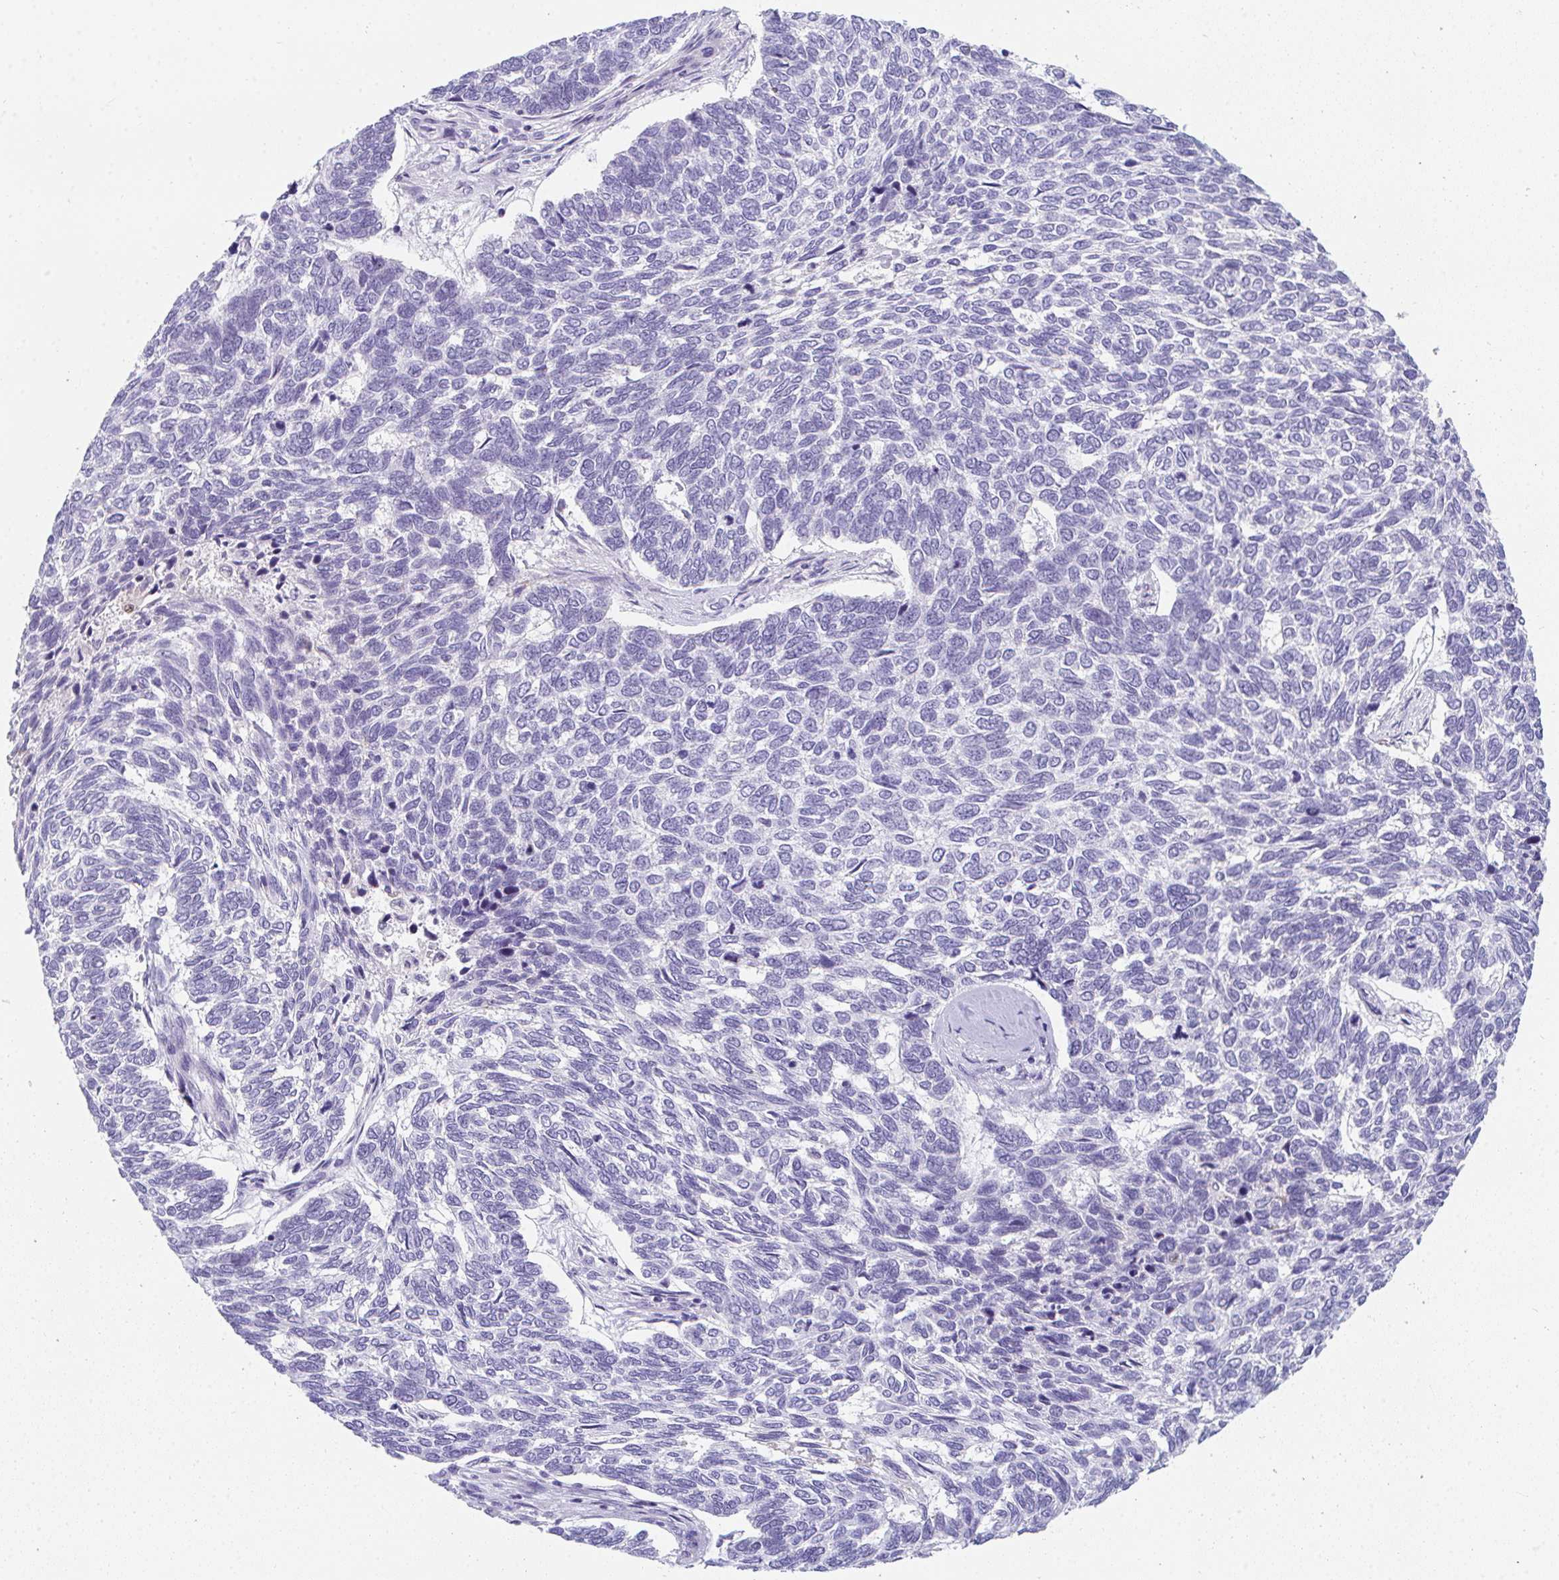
{"staining": {"intensity": "negative", "quantity": "none", "location": "none"}, "tissue": "skin cancer", "cell_type": "Tumor cells", "image_type": "cancer", "snomed": [{"axis": "morphology", "description": "Basal cell carcinoma"}, {"axis": "topography", "description": "Skin"}], "caption": "Skin cancer stained for a protein using IHC displays no staining tumor cells.", "gene": "TTC30B", "patient": {"sex": "female", "age": 65}}